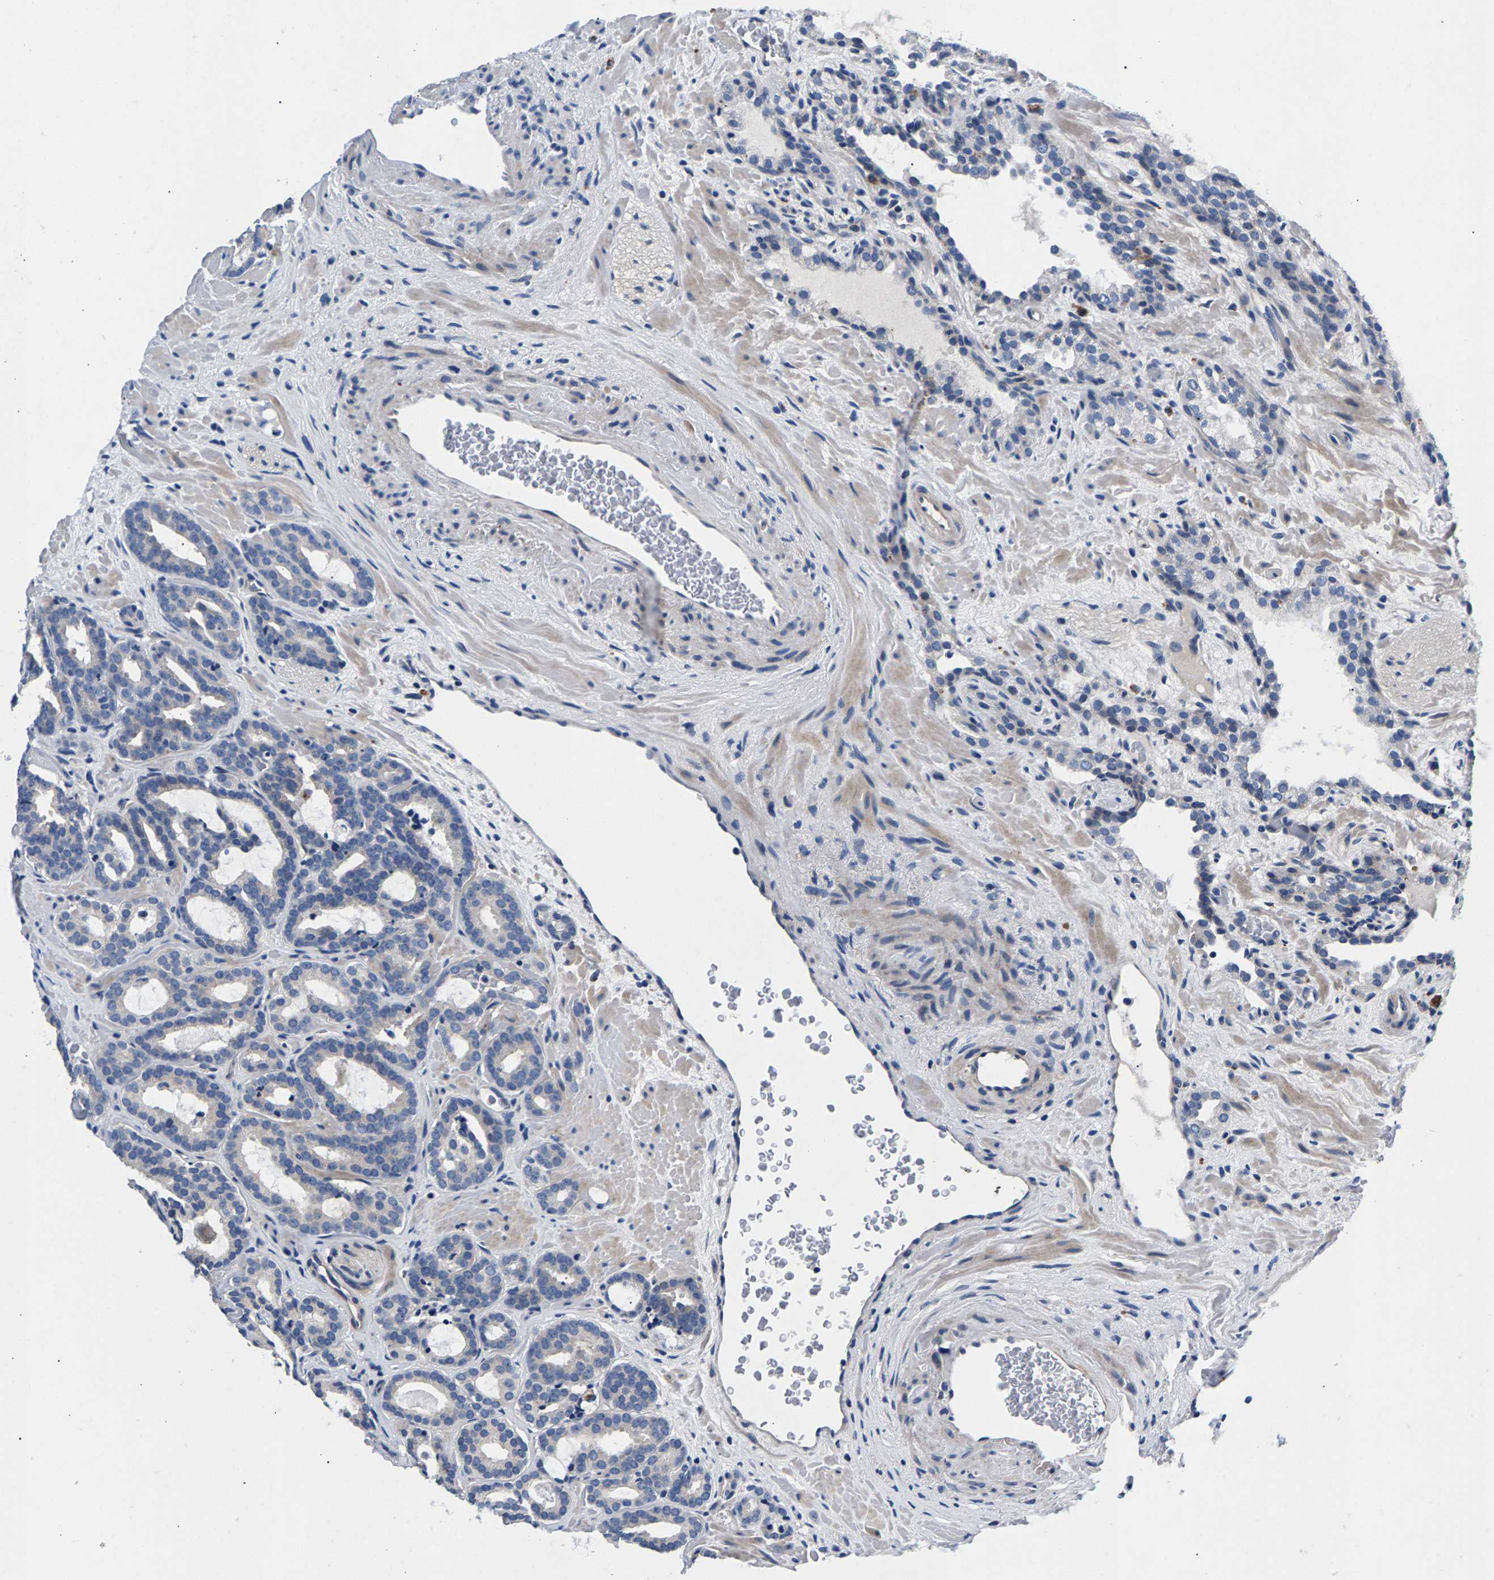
{"staining": {"intensity": "negative", "quantity": "none", "location": "none"}, "tissue": "prostate cancer", "cell_type": "Tumor cells", "image_type": "cancer", "snomed": [{"axis": "morphology", "description": "Adenocarcinoma, Low grade"}, {"axis": "topography", "description": "Prostate"}], "caption": "This photomicrograph is of prostate cancer stained with immunohistochemistry to label a protein in brown with the nuclei are counter-stained blue. There is no staining in tumor cells.", "gene": "P2RY4", "patient": {"sex": "male", "age": 63}}